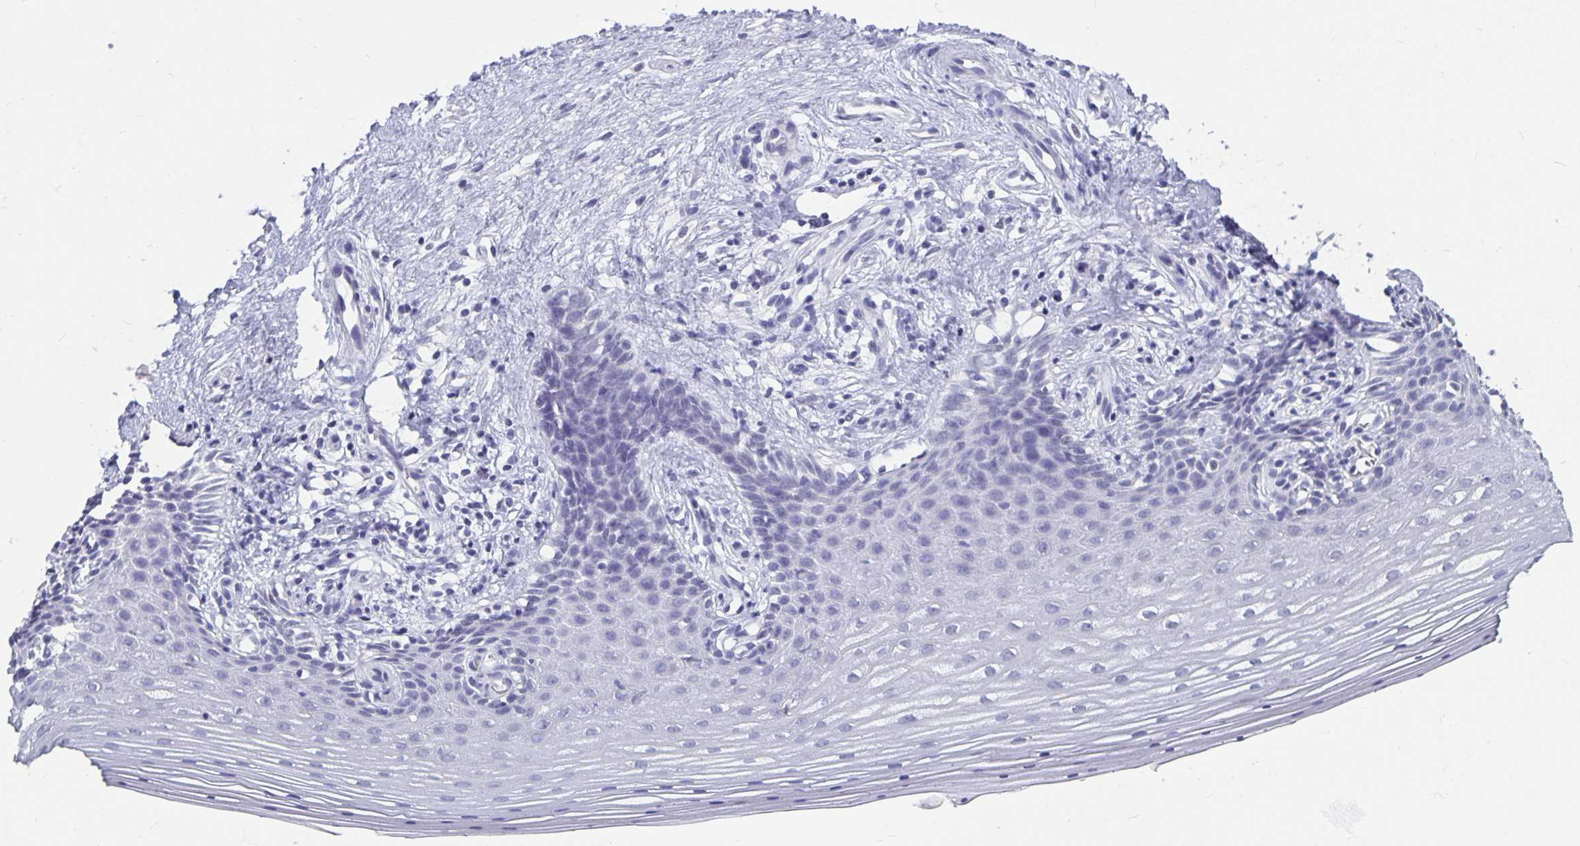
{"staining": {"intensity": "negative", "quantity": "none", "location": "none"}, "tissue": "vagina", "cell_type": "Squamous epithelial cells", "image_type": "normal", "snomed": [{"axis": "morphology", "description": "Normal tissue, NOS"}, {"axis": "topography", "description": "Vagina"}], "caption": "The image demonstrates no staining of squamous epithelial cells in benign vagina.", "gene": "OLIG2", "patient": {"sex": "female", "age": 42}}